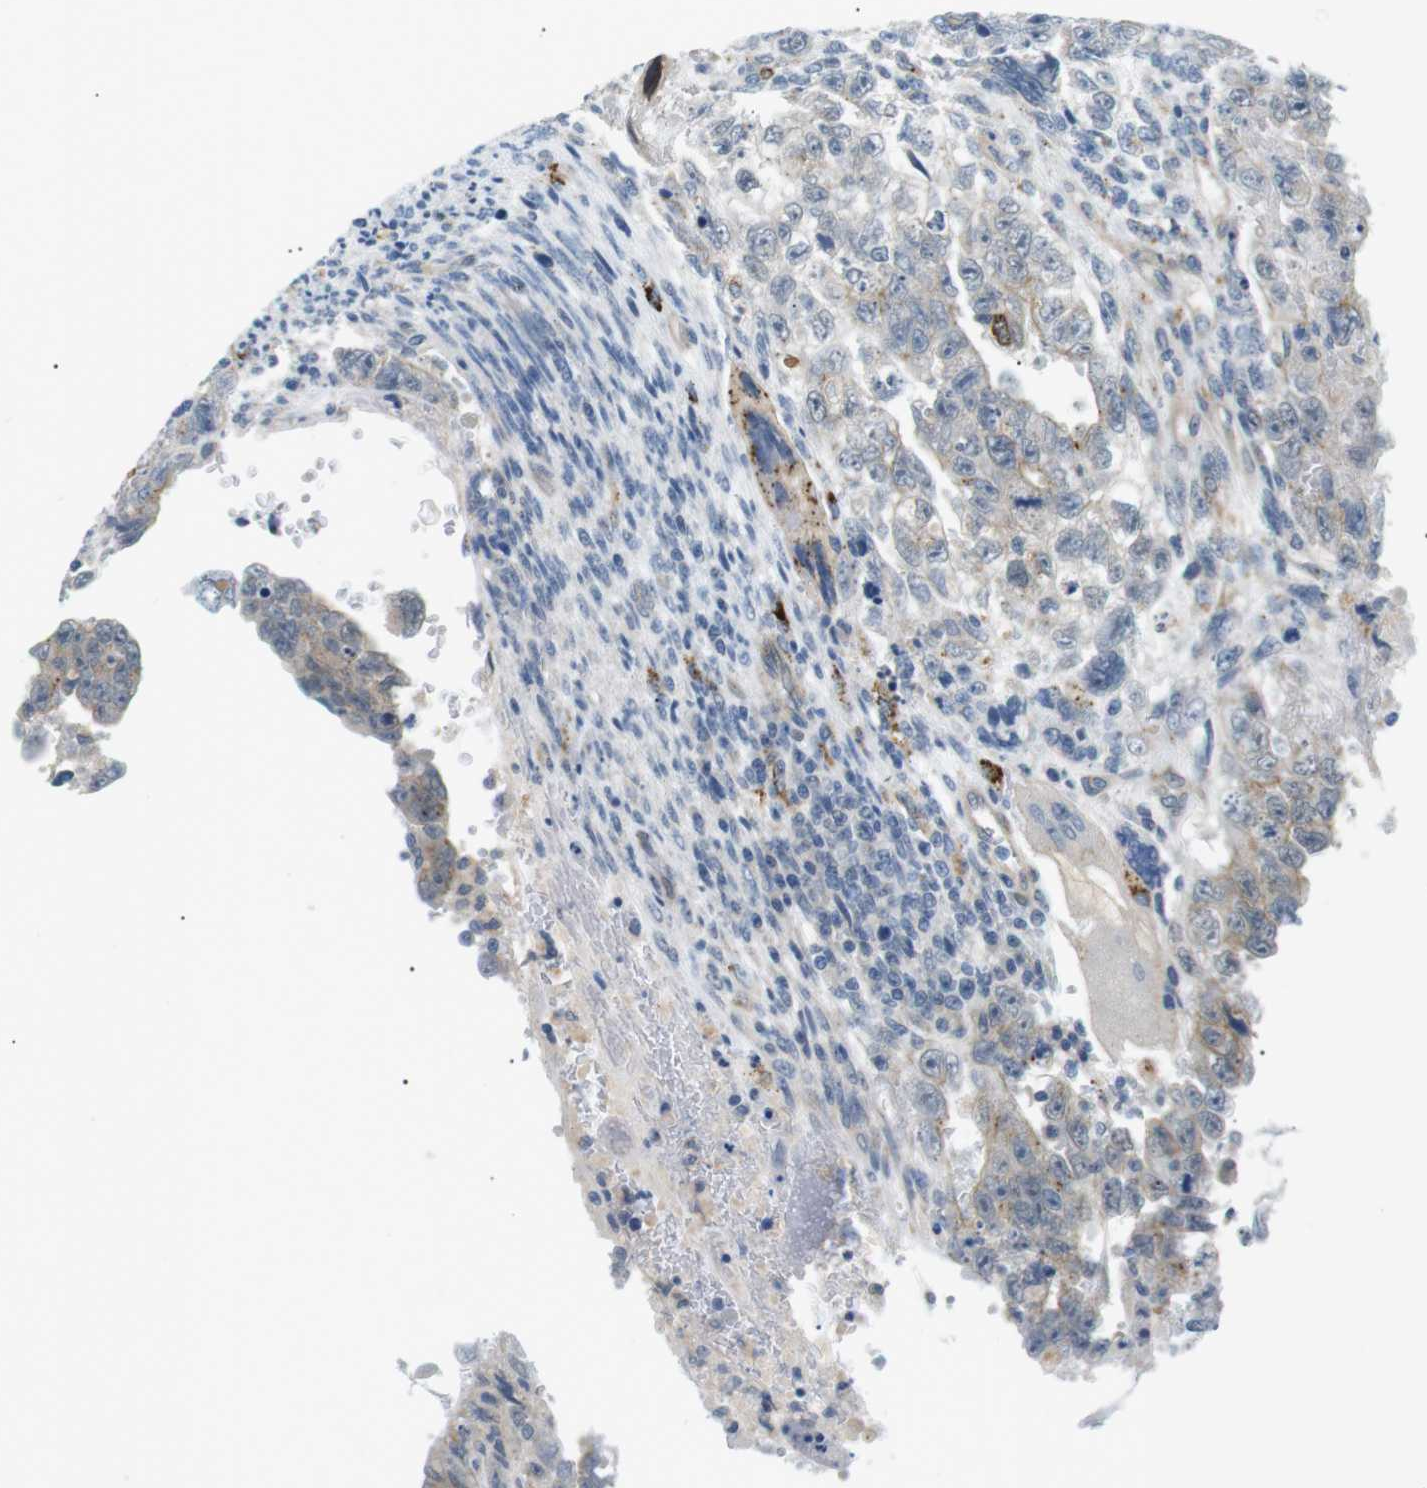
{"staining": {"intensity": "weak", "quantity": "<25%", "location": "cytoplasmic/membranous"}, "tissue": "testis cancer", "cell_type": "Tumor cells", "image_type": "cancer", "snomed": [{"axis": "morphology", "description": "Carcinoma, Embryonal, NOS"}, {"axis": "topography", "description": "Testis"}], "caption": "Tumor cells are negative for brown protein staining in testis embryonal carcinoma.", "gene": "B4GALNT2", "patient": {"sex": "male", "age": 28}}